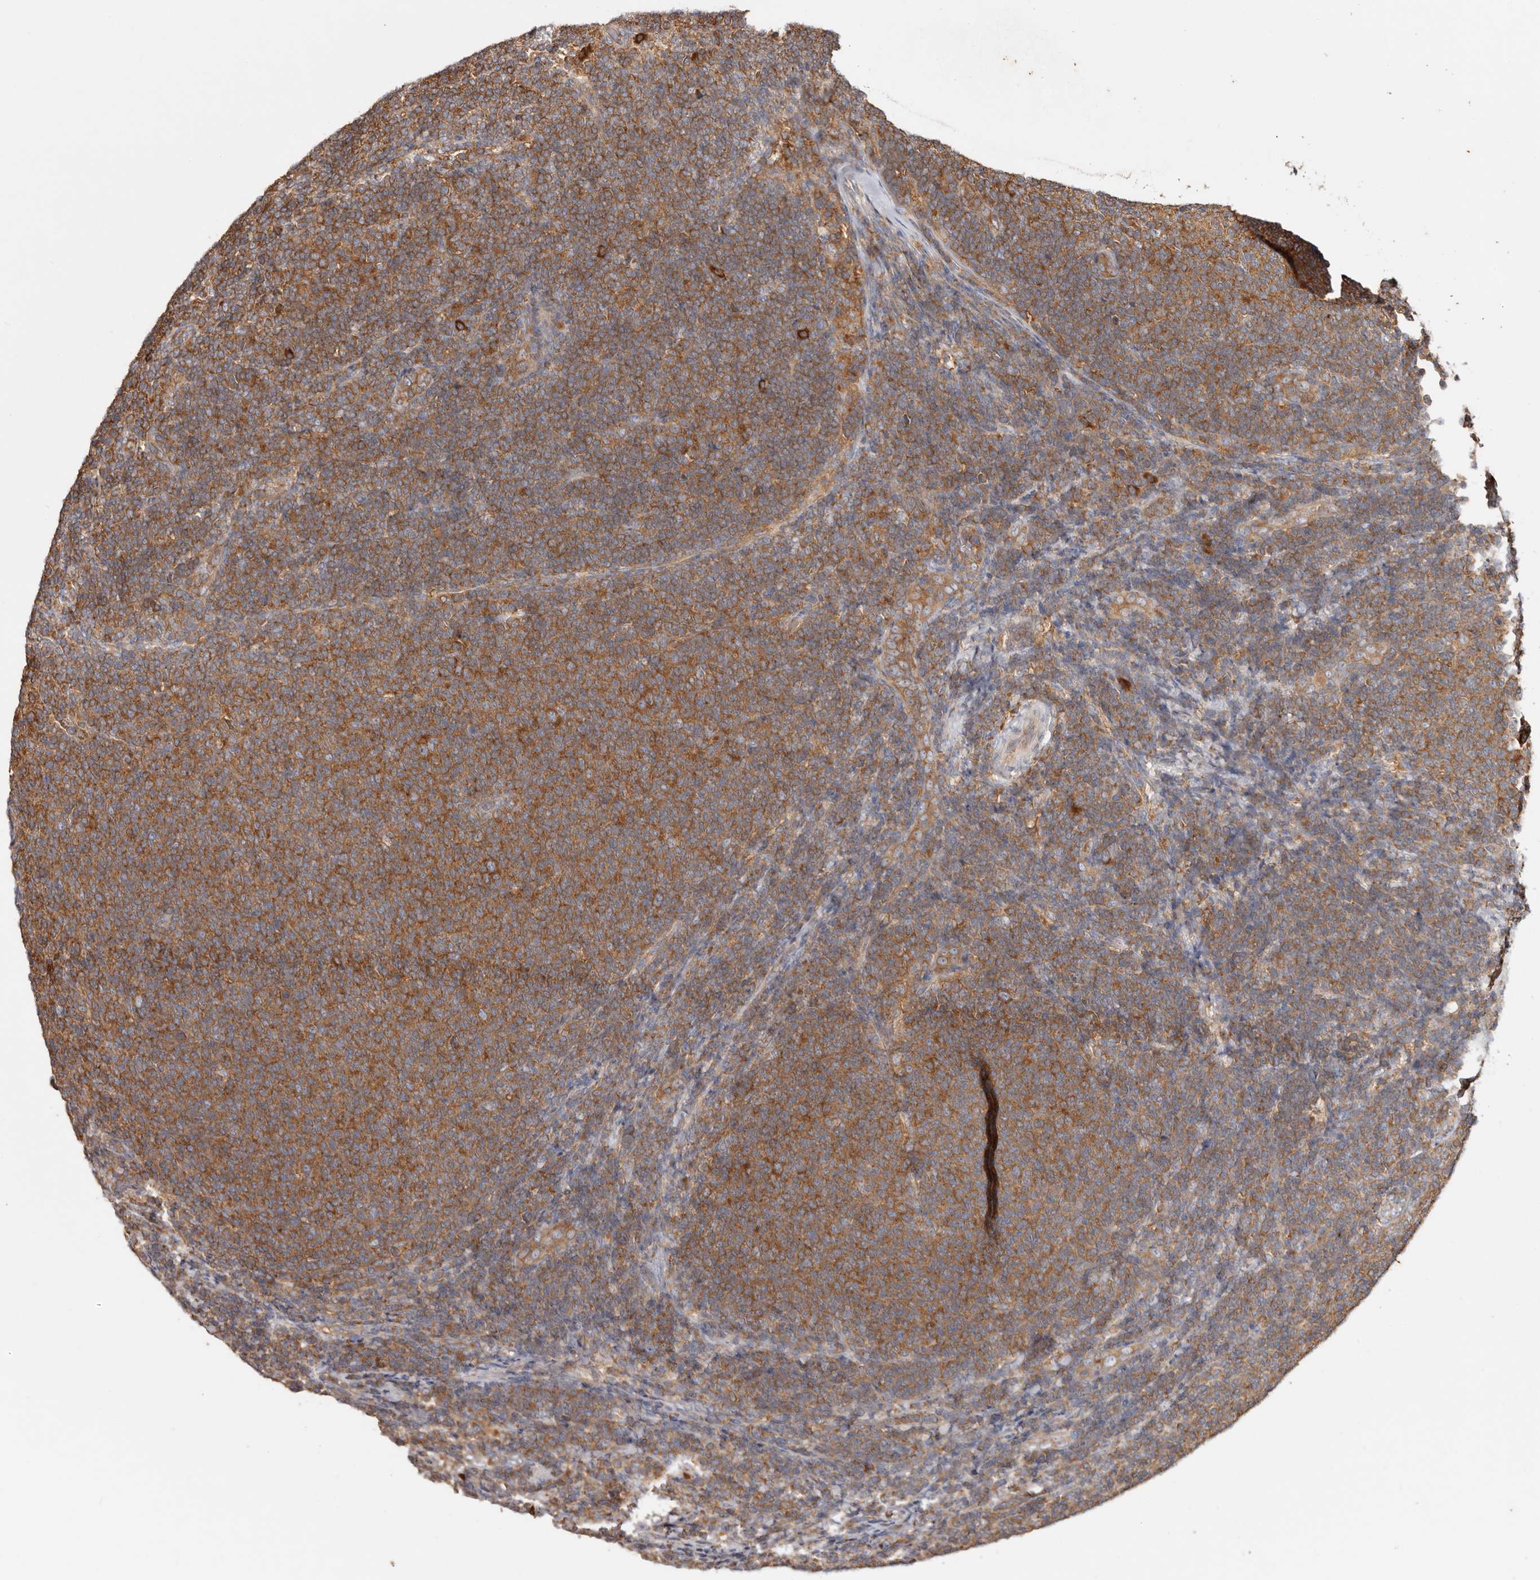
{"staining": {"intensity": "strong", "quantity": ">75%", "location": "cytoplasmic/membranous"}, "tissue": "lymphoma", "cell_type": "Tumor cells", "image_type": "cancer", "snomed": [{"axis": "morphology", "description": "Malignant lymphoma, non-Hodgkin's type, Low grade"}, {"axis": "topography", "description": "Lymph node"}], "caption": "Human low-grade malignant lymphoma, non-Hodgkin's type stained with a brown dye shows strong cytoplasmic/membranous positive staining in about >75% of tumor cells.", "gene": "EPRS1", "patient": {"sex": "male", "age": 66}}